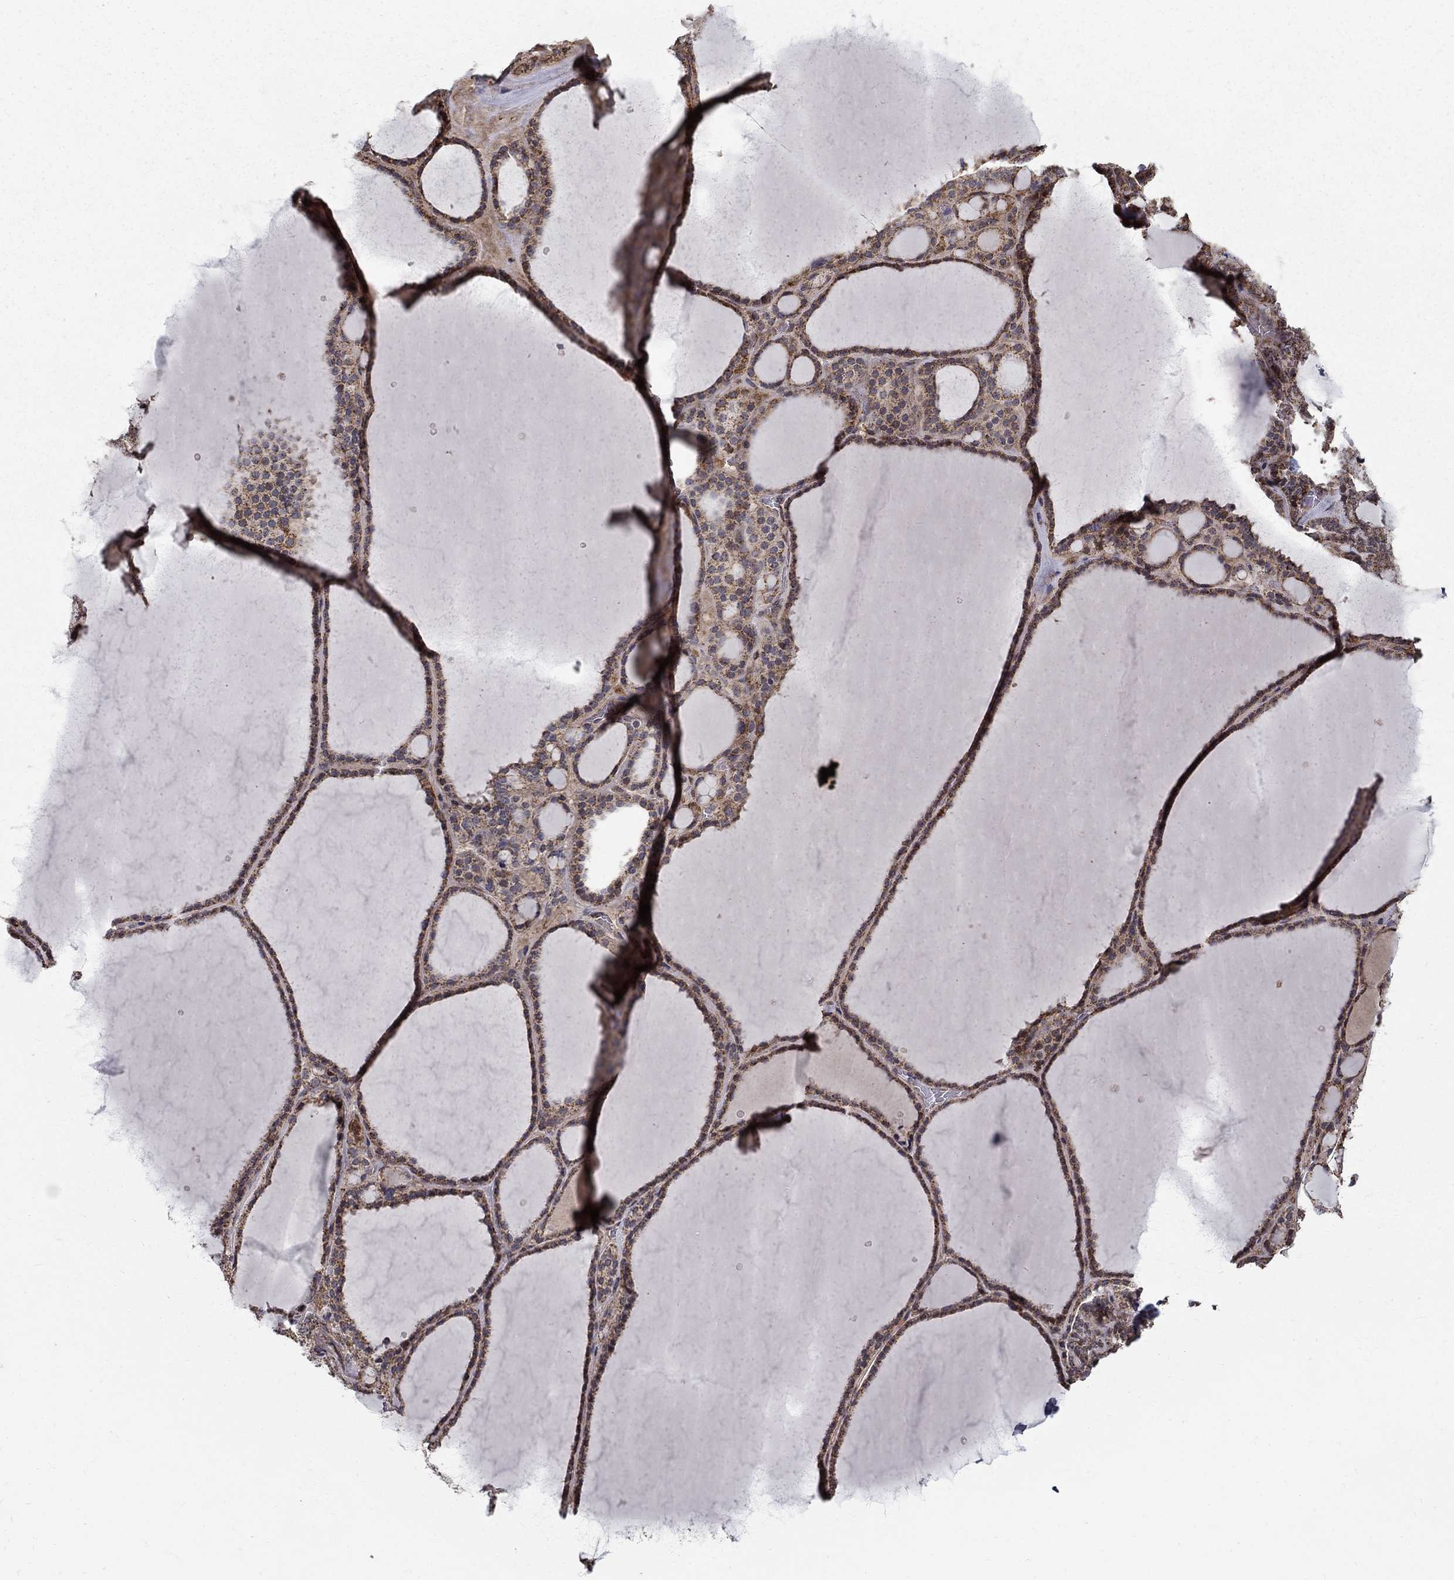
{"staining": {"intensity": "moderate", "quantity": "<25%", "location": "cytoplasmic/membranous"}, "tissue": "thyroid gland", "cell_type": "Glandular cells", "image_type": "normal", "snomed": [{"axis": "morphology", "description": "Normal tissue, NOS"}, {"axis": "topography", "description": "Thyroid gland"}], "caption": "Moderate cytoplasmic/membranous staining for a protein is seen in about <25% of glandular cells of unremarkable thyroid gland using immunohistochemistry (IHC).", "gene": "NDUFS8", "patient": {"sex": "male", "age": 63}}